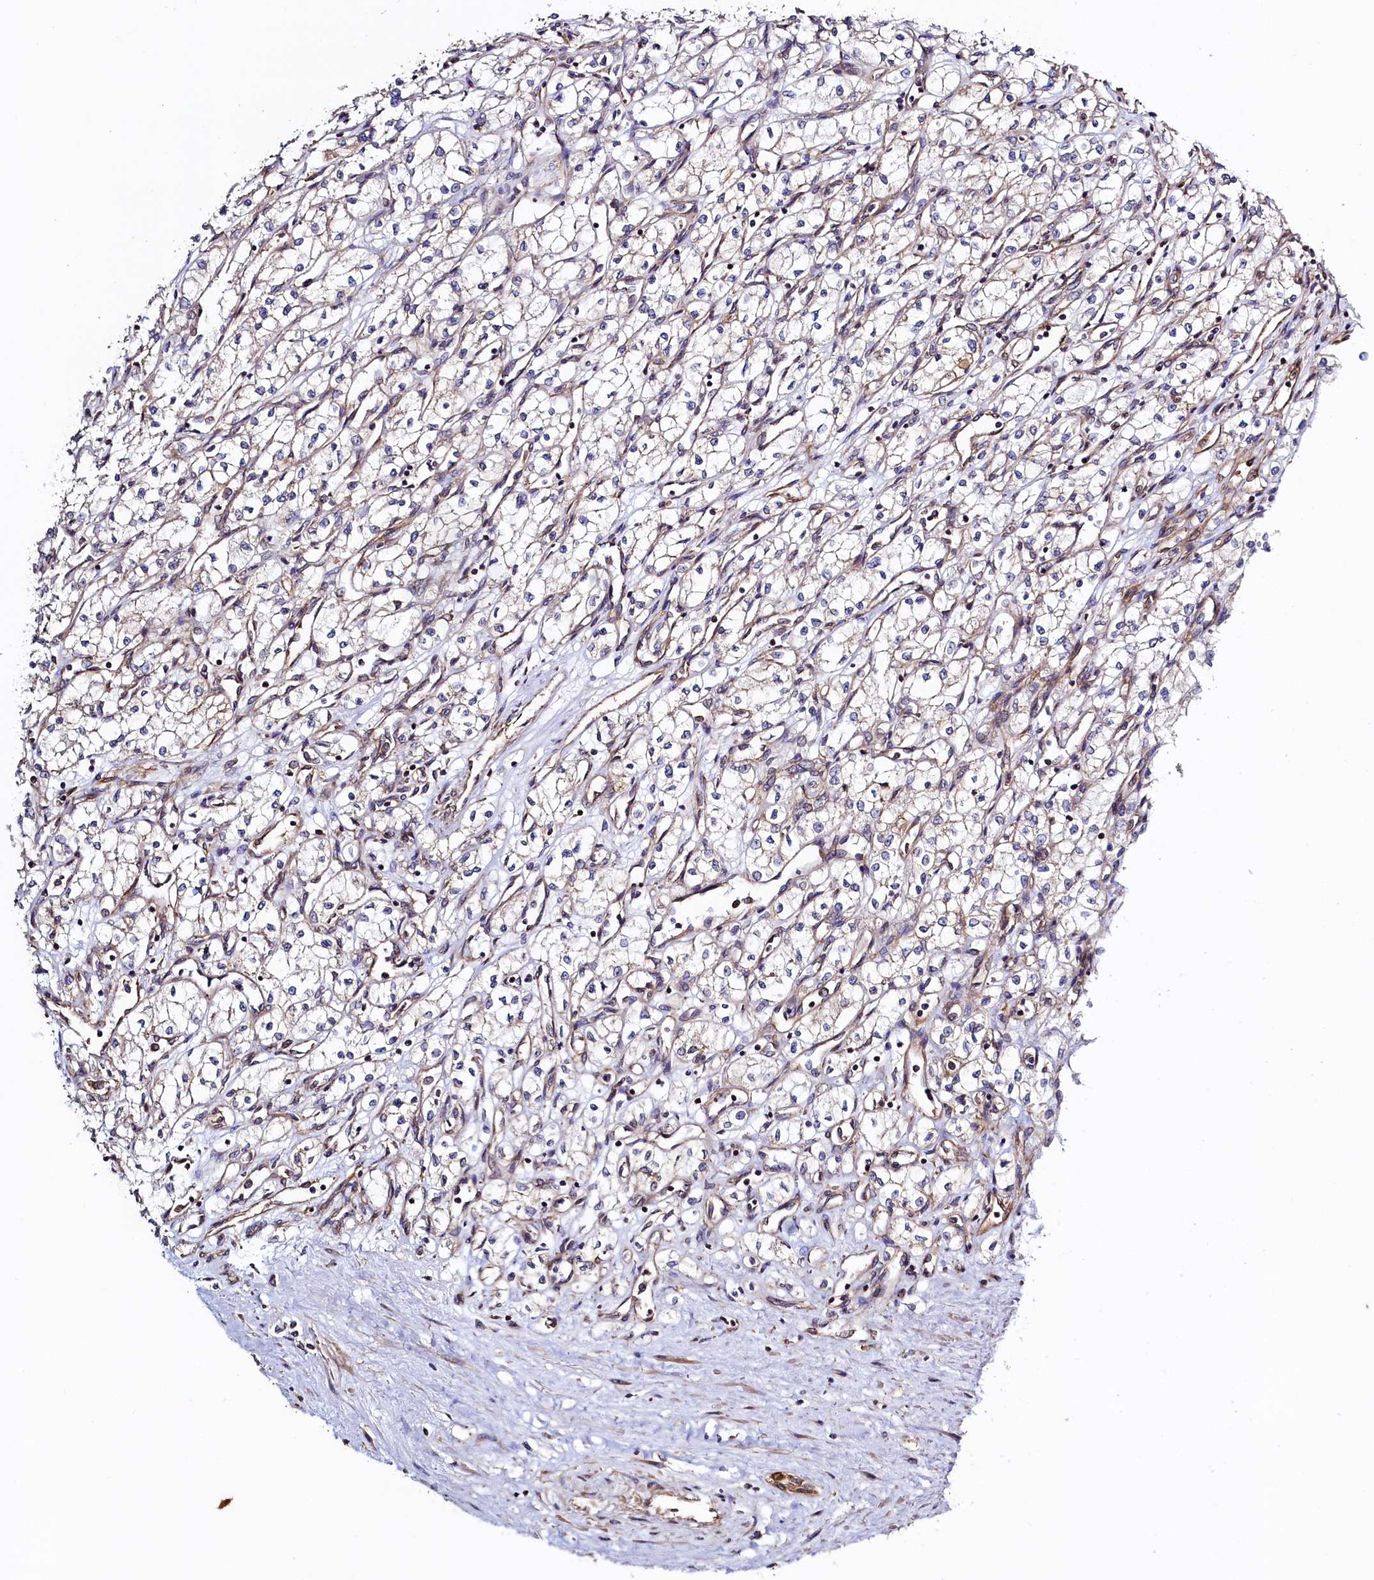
{"staining": {"intensity": "negative", "quantity": "none", "location": "none"}, "tissue": "renal cancer", "cell_type": "Tumor cells", "image_type": "cancer", "snomed": [{"axis": "morphology", "description": "Adenocarcinoma, NOS"}, {"axis": "topography", "description": "Kidney"}], "caption": "Photomicrograph shows no protein positivity in tumor cells of renal adenocarcinoma tissue.", "gene": "ATXN2L", "patient": {"sex": "male", "age": 59}}